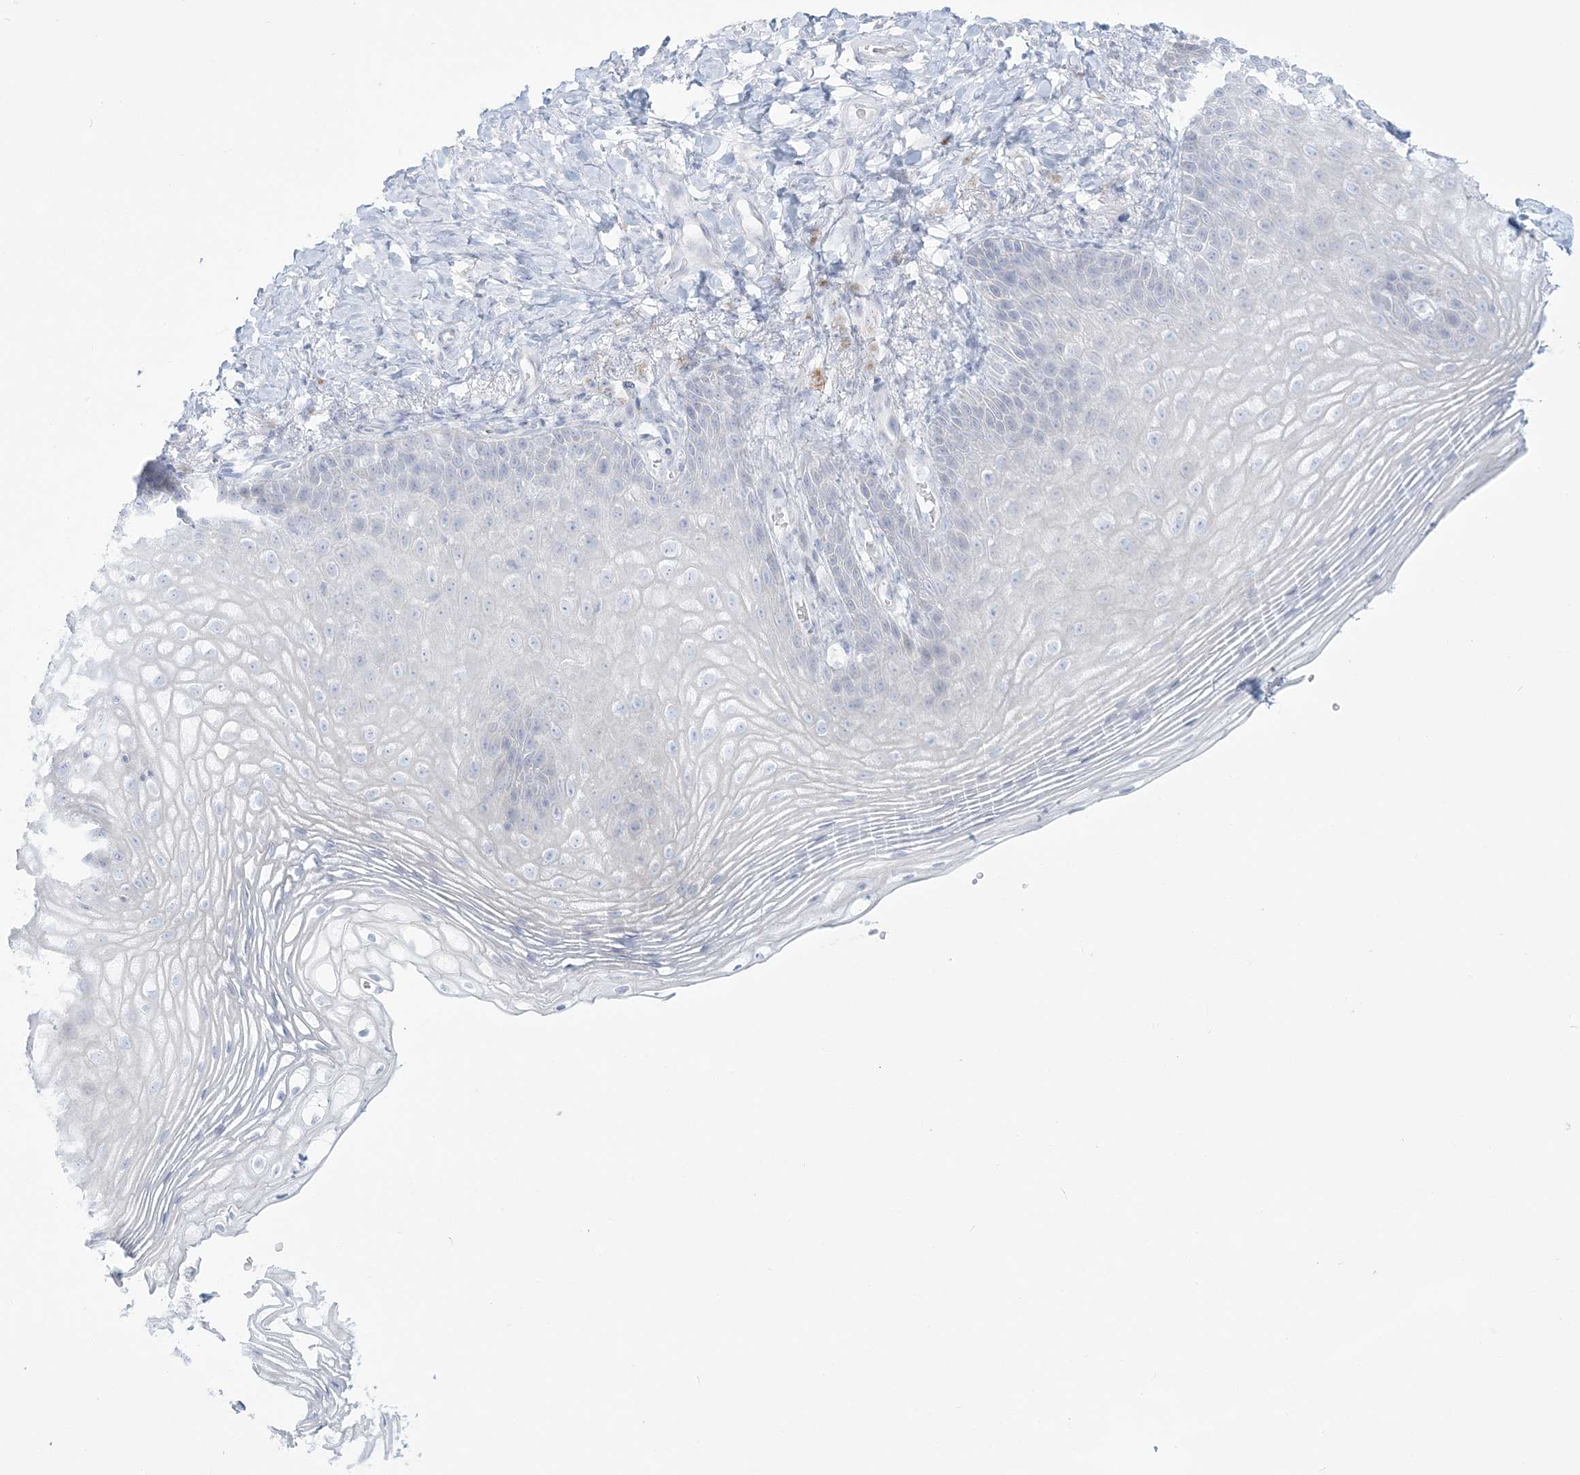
{"staining": {"intensity": "negative", "quantity": "none", "location": "none"}, "tissue": "vagina", "cell_type": "Squamous epithelial cells", "image_type": "normal", "snomed": [{"axis": "morphology", "description": "Normal tissue, NOS"}, {"axis": "topography", "description": "Vagina"}], "caption": "DAB immunohistochemical staining of normal vagina displays no significant expression in squamous epithelial cells.", "gene": "ADGB", "patient": {"sex": "female", "age": 60}}